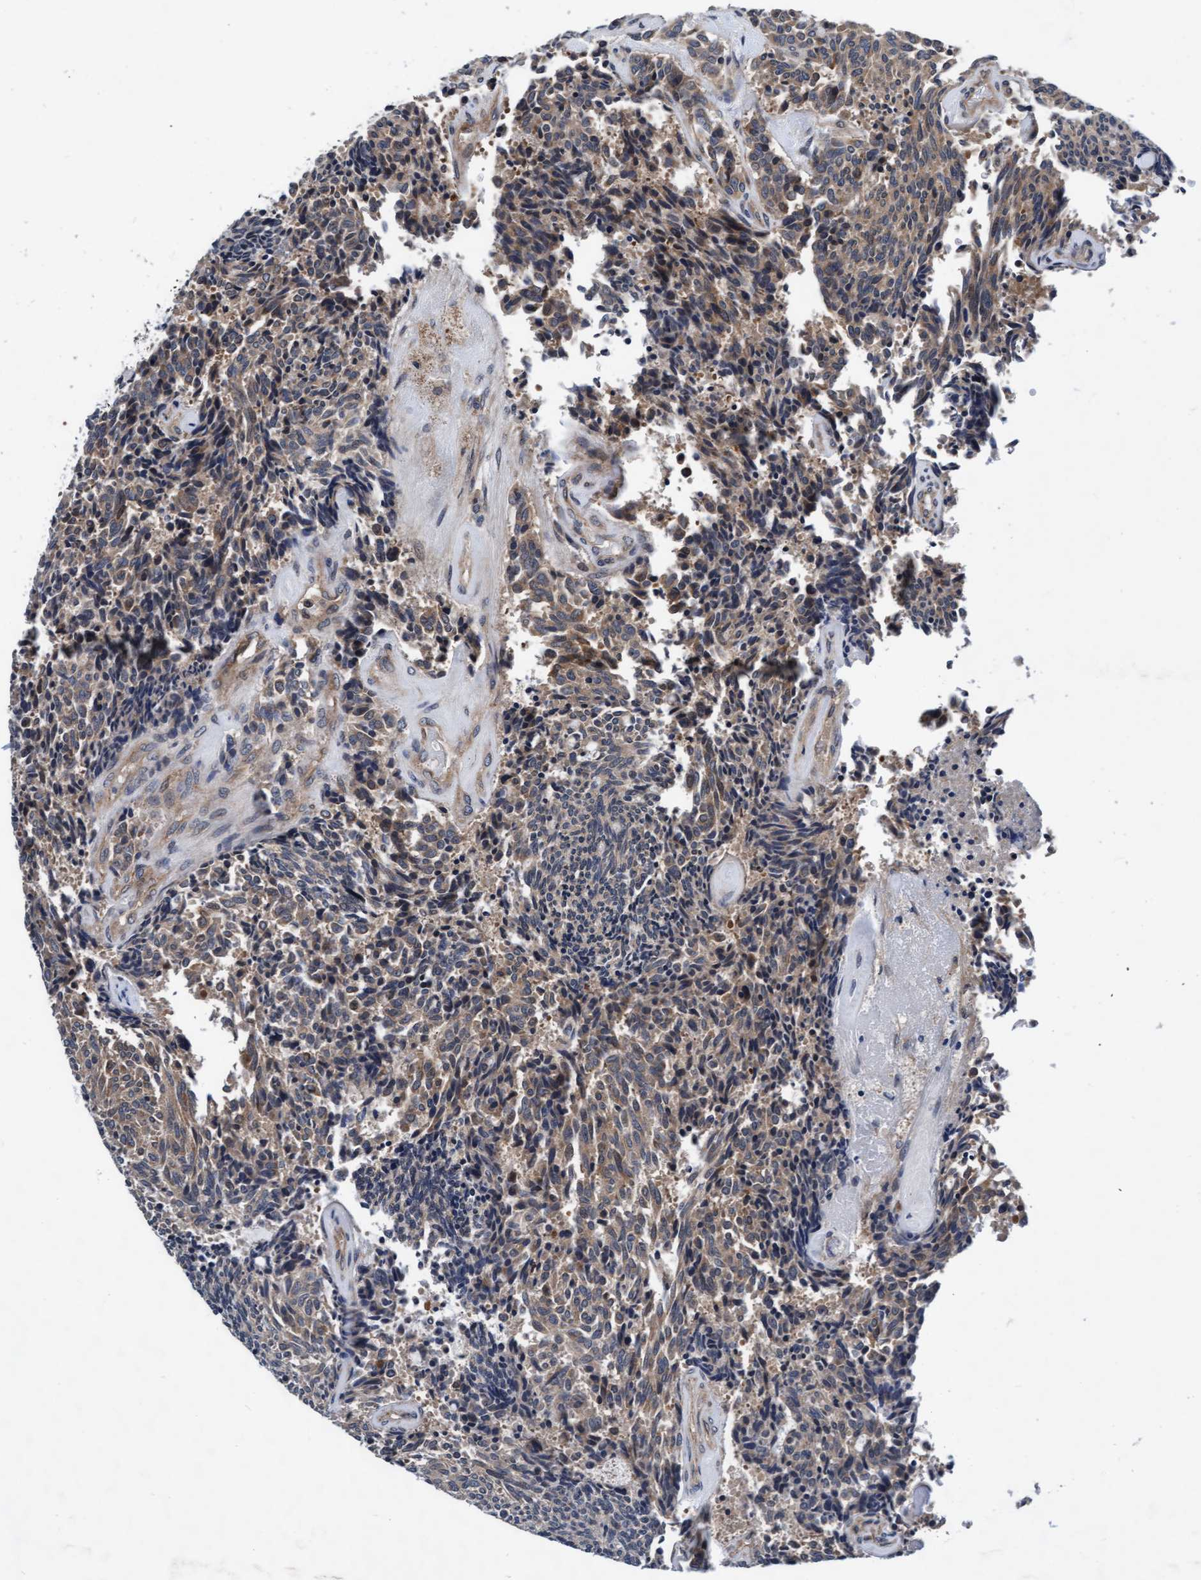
{"staining": {"intensity": "weak", "quantity": ">75%", "location": "cytoplasmic/membranous"}, "tissue": "carcinoid", "cell_type": "Tumor cells", "image_type": "cancer", "snomed": [{"axis": "morphology", "description": "Carcinoid, malignant, NOS"}, {"axis": "topography", "description": "Pancreas"}], "caption": "Malignant carcinoid stained with immunohistochemistry (IHC) shows weak cytoplasmic/membranous expression in approximately >75% of tumor cells. Using DAB (brown) and hematoxylin (blue) stains, captured at high magnification using brightfield microscopy.", "gene": "EFCAB13", "patient": {"sex": "female", "age": 54}}